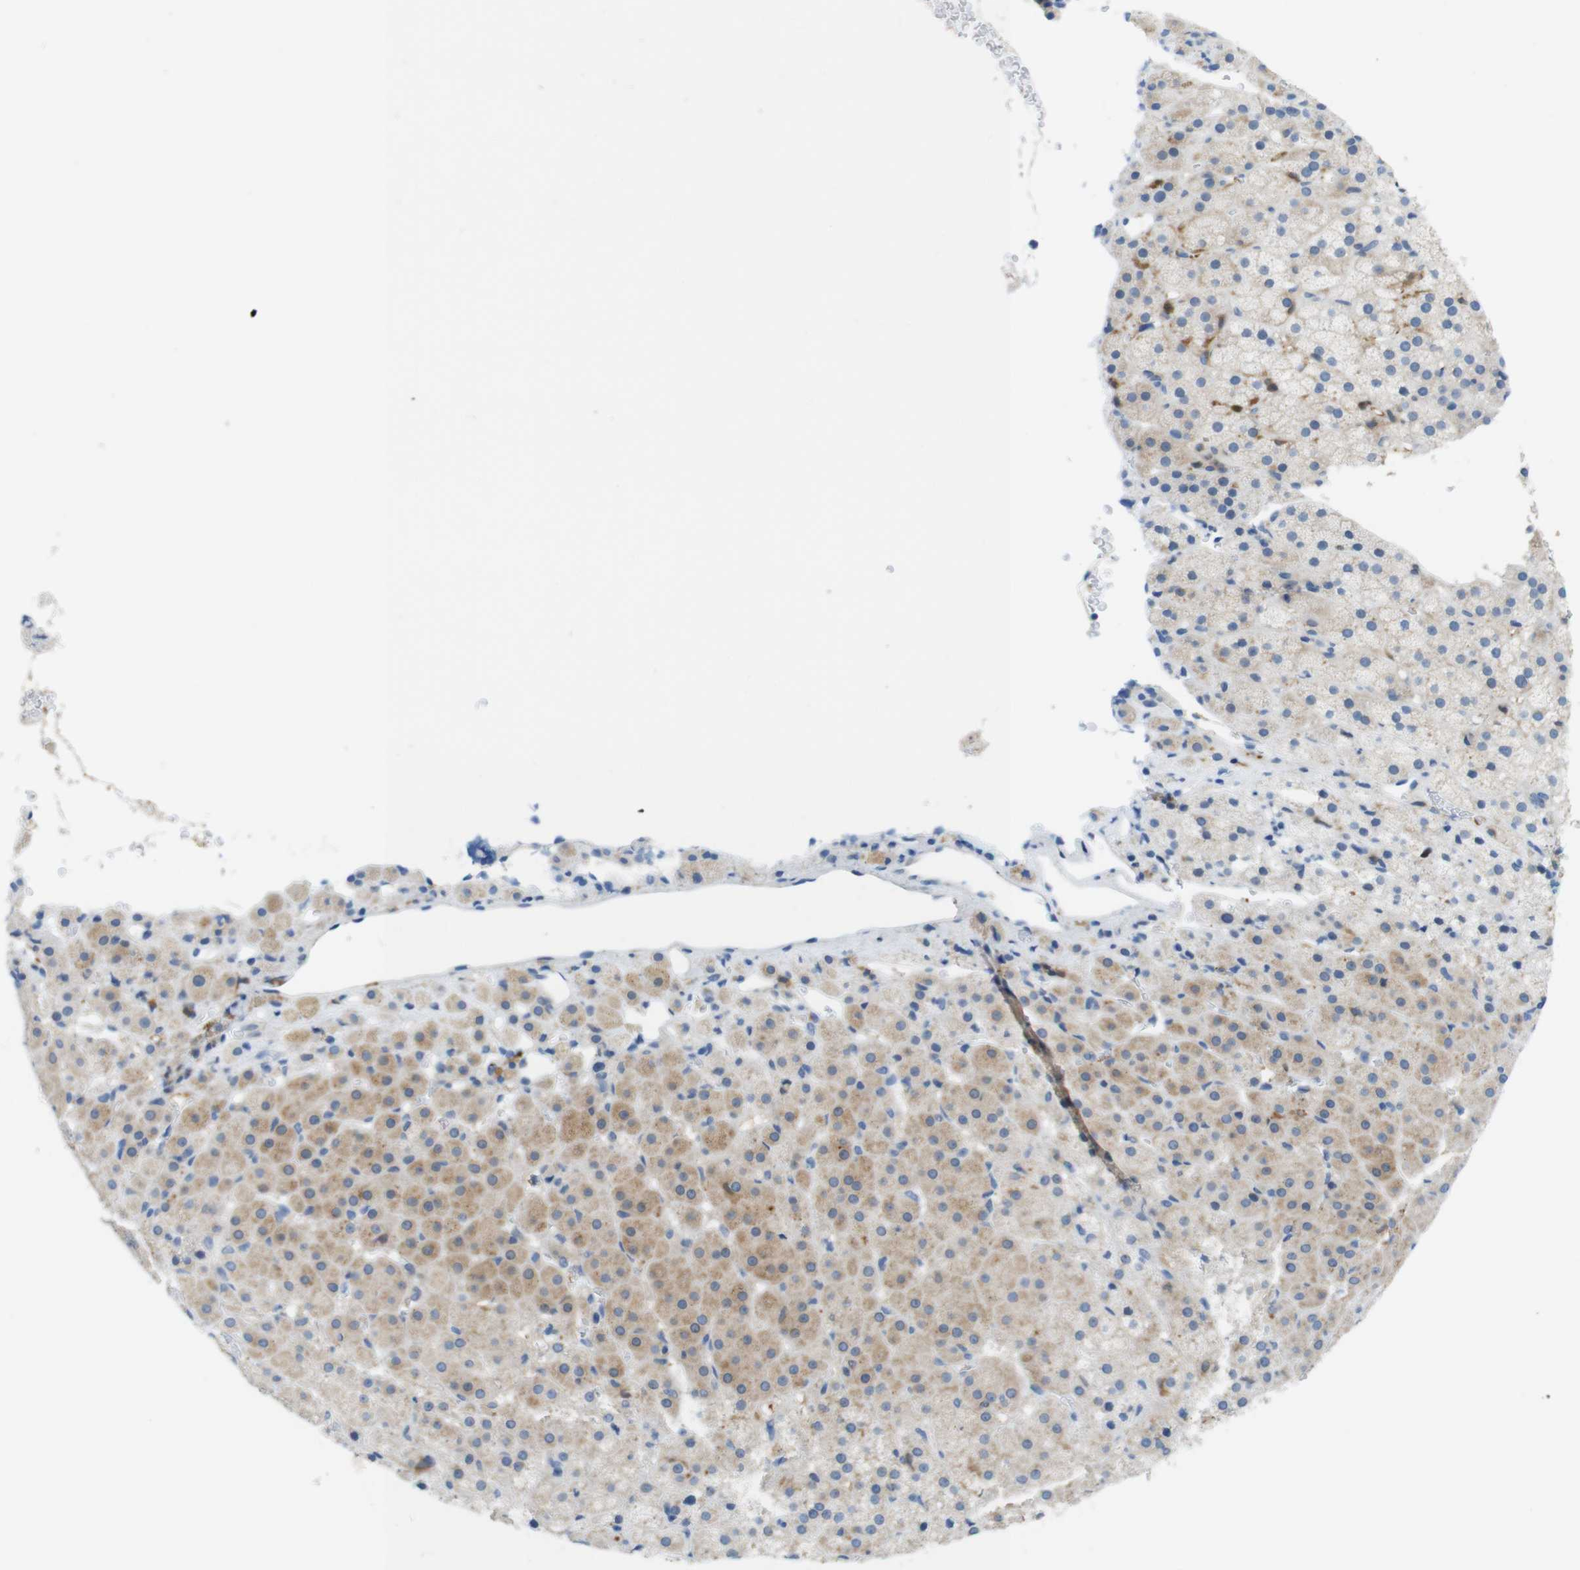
{"staining": {"intensity": "moderate", "quantity": "<25%", "location": "cytoplasmic/membranous"}, "tissue": "adrenal gland", "cell_type": "Glandular cells", "image_type": "normal", "snomed": [{"axis": "morphology", "description": "Normal tissue, NOS"}, {"axis": "topography", "description": "Adrenal gland"}], "caption": "Protein expression analysis of unremarkable human adrenal gland reveals moderate cytoplasmic/membranous positivity in approximately <25% of glandular cells.", "gene": "CLMN", "patient": {"sex": "female", "age": 57}}